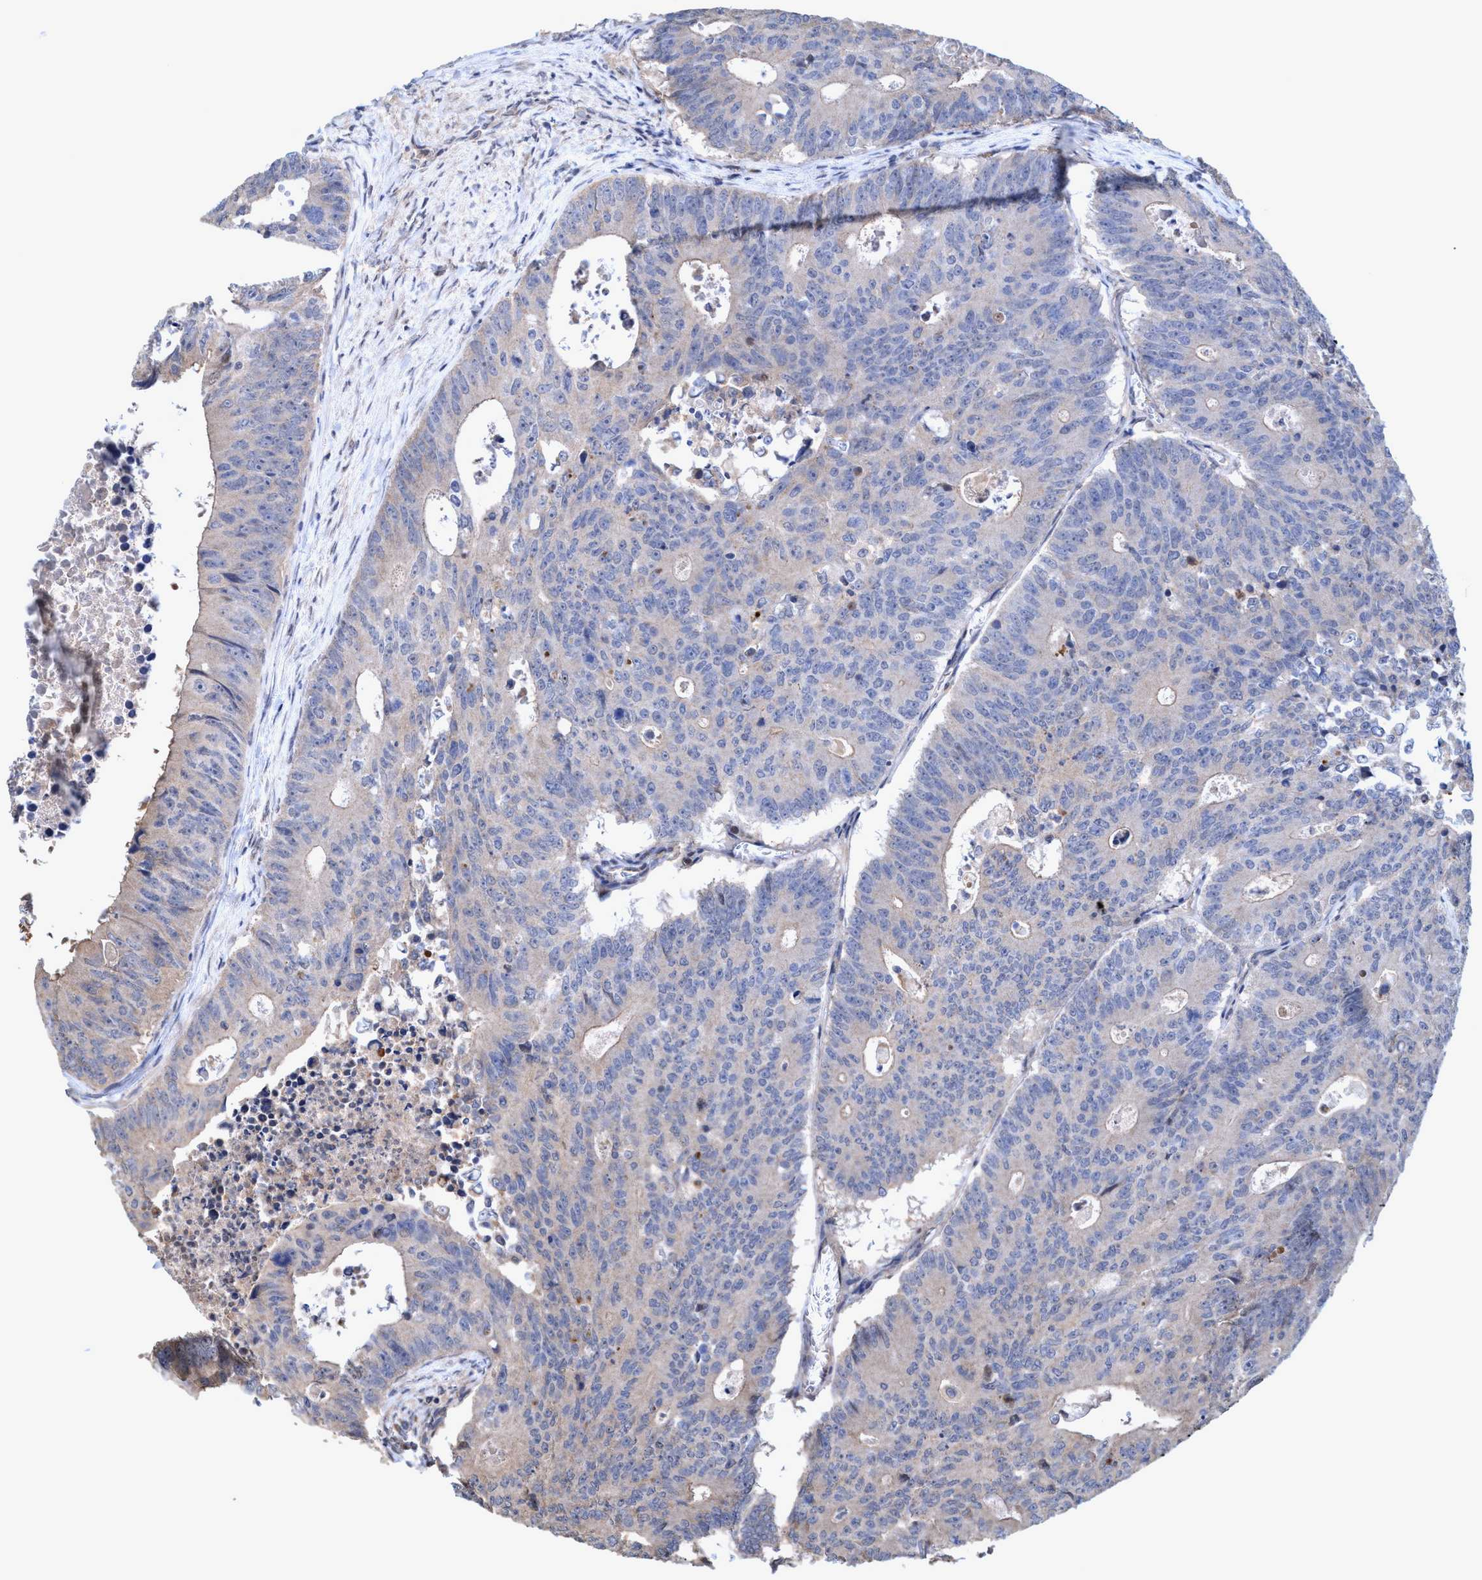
{"staining": {"intensity": "negative", "quantity": "none", "location": "none"}, "tissue": "colorectal cancer", "cell_type": "Tumor cells", "image_type": "cancer", "snomed": [{"axis": "morphology", "description": "Adenocarcinoma, NOS"}, {"axis": "topography", "description": "Colon"}], "caption": "IHC photomicrograph of neoplastic tissue: human colorectal cancer (adenocarcinoma) stained with DAB displays no significant protein expression in tumor cells.", "gene": "ZNF677", "patient": {"sex": "male", "age": 87}}